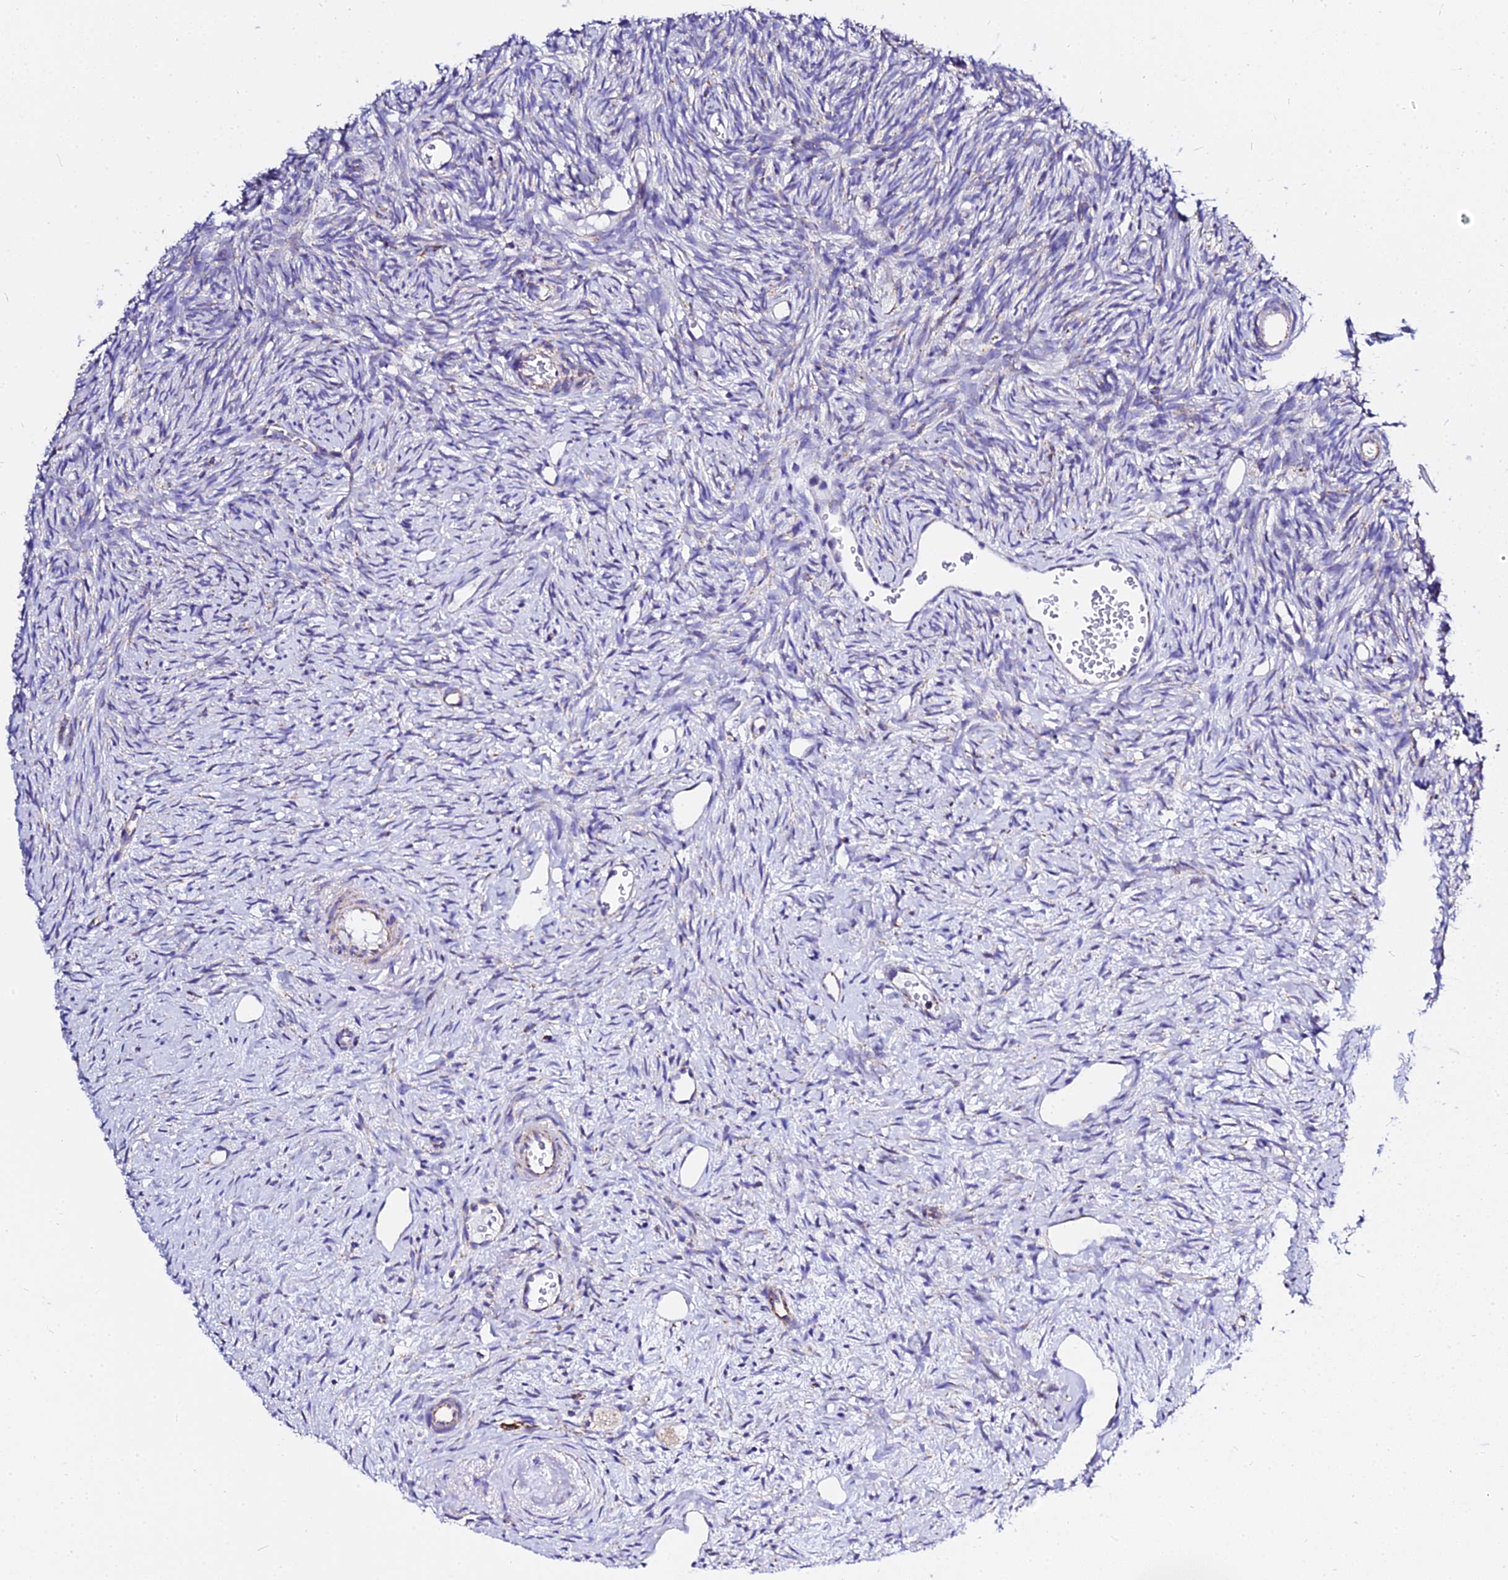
{"staining": {"intensity": "moderate", "quantity": ">75%", "location": "cytoplasmic/membranous"}, "tissue": "ovary", "cell_type": "Follicle cells", "image_type": "normal", "snomed": [{"axis": "morphology", "description": "Normal tissue, NOS"}, {"axis": "topography", "description": "Ovary"}], "caption": "IHC (DAB) staining of unremarkable human ovary demonstrates moderate cytoplasmic/membranous protein expression in about >75% of follicle cells. The staining was performed using DAB (3,3'-diaminobenzidine) to visualize the protein expression in brown, while the nuclei were stained in blue with hematoxylin (Magnification: 20x).", "gene": "ZNF573", "patient": {"sex": "female", "age": 51}}